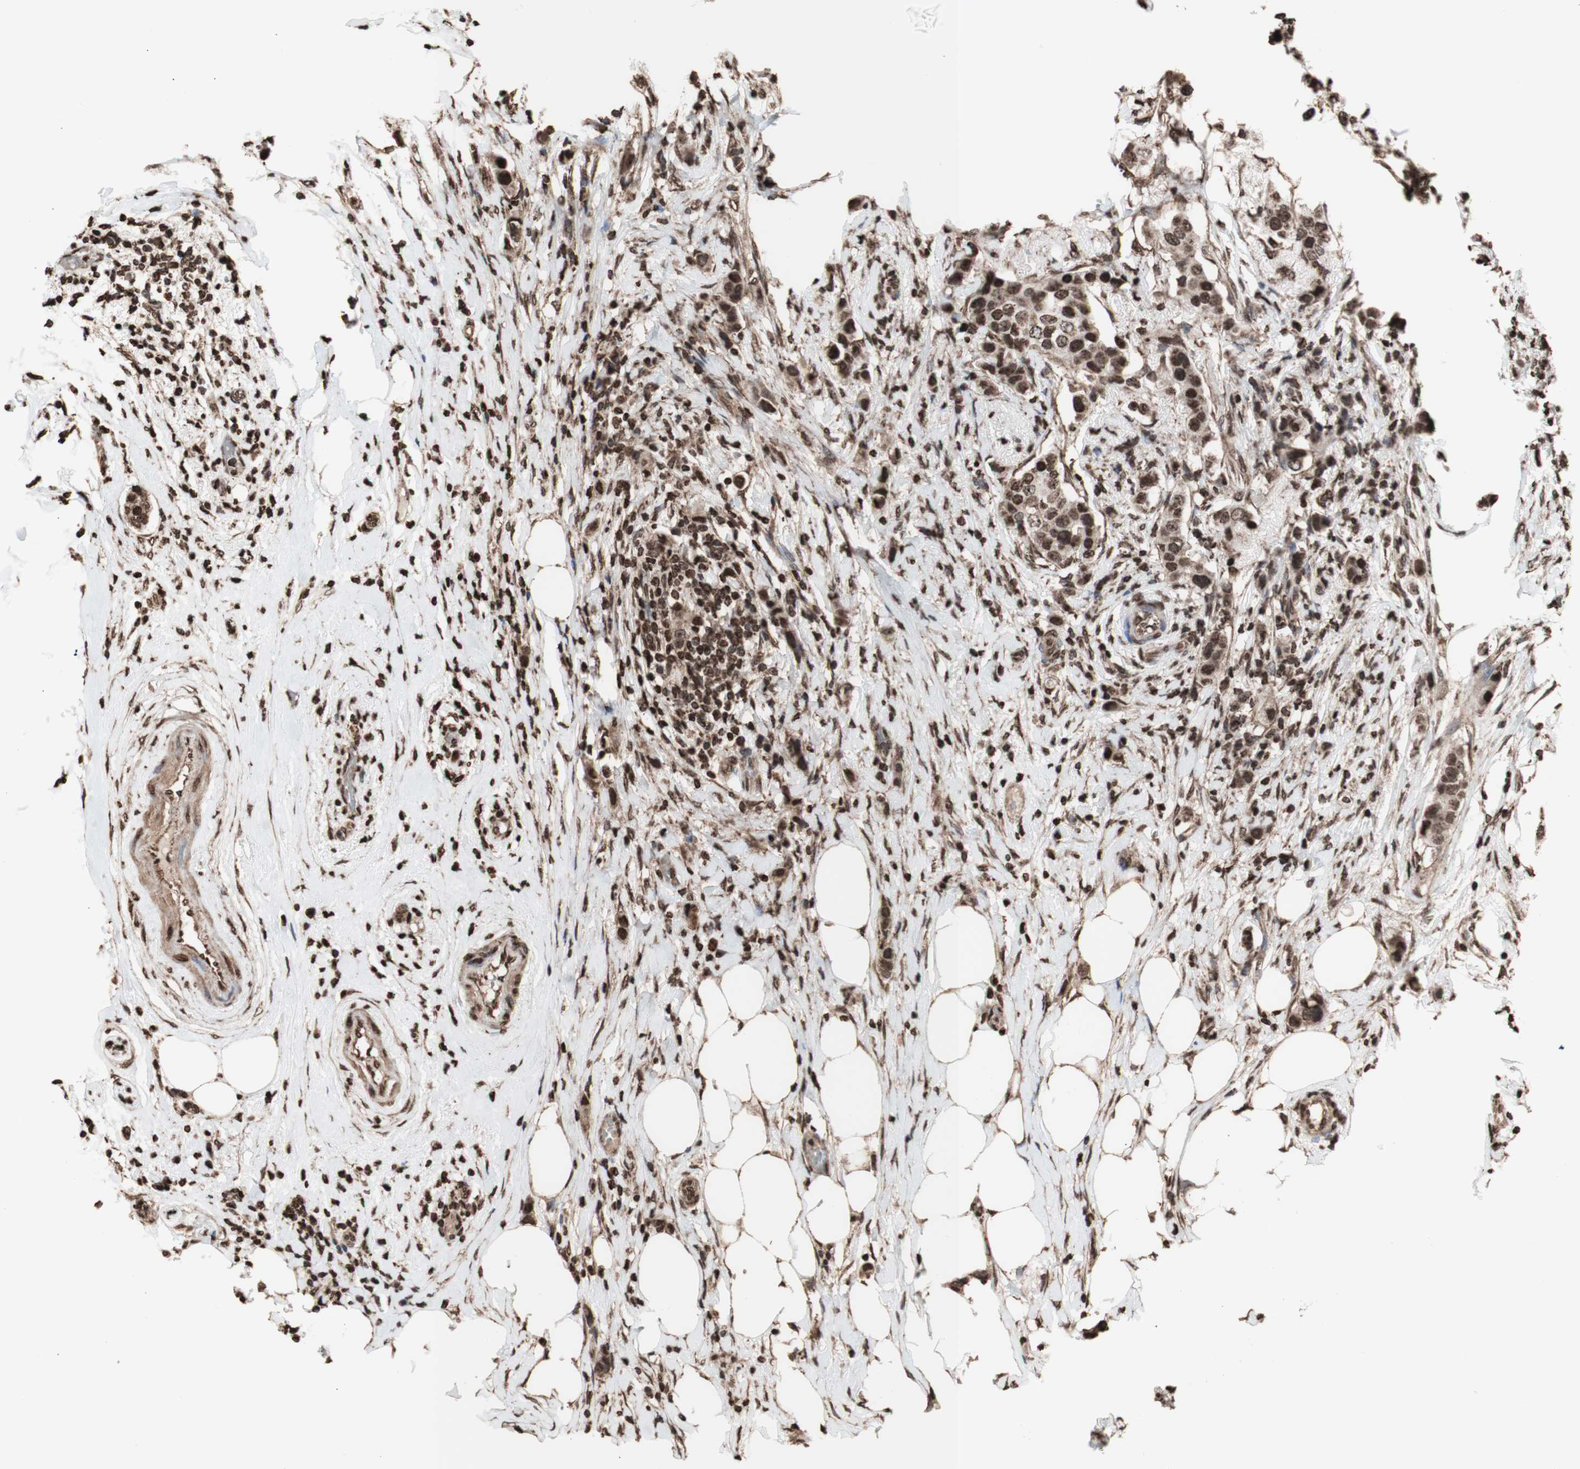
{"staining": {"intensity": "moderate", "quantity": ">75%", "location": "nuclear"}, "tissue": "breast cancer", "cell_type": "Tumor cells", "image_type": "cancer", "snomed": [{"axis": "morphology", "description": "Normal tissue, NOS"}, {"axis": "morphology", "description": "Duct carcinoma"}, {"axis": "topography", "description": "Breast"}], "caption": "IHC (DAB (3,3'-diaminobenzidine)) staining of human intraductal carcinoma (breast) exhibits moderate nuclear protein expression in about >75% of tumor cells.", "gene": "SNAI2", "patient": {"sex": "female", "age": 50}}